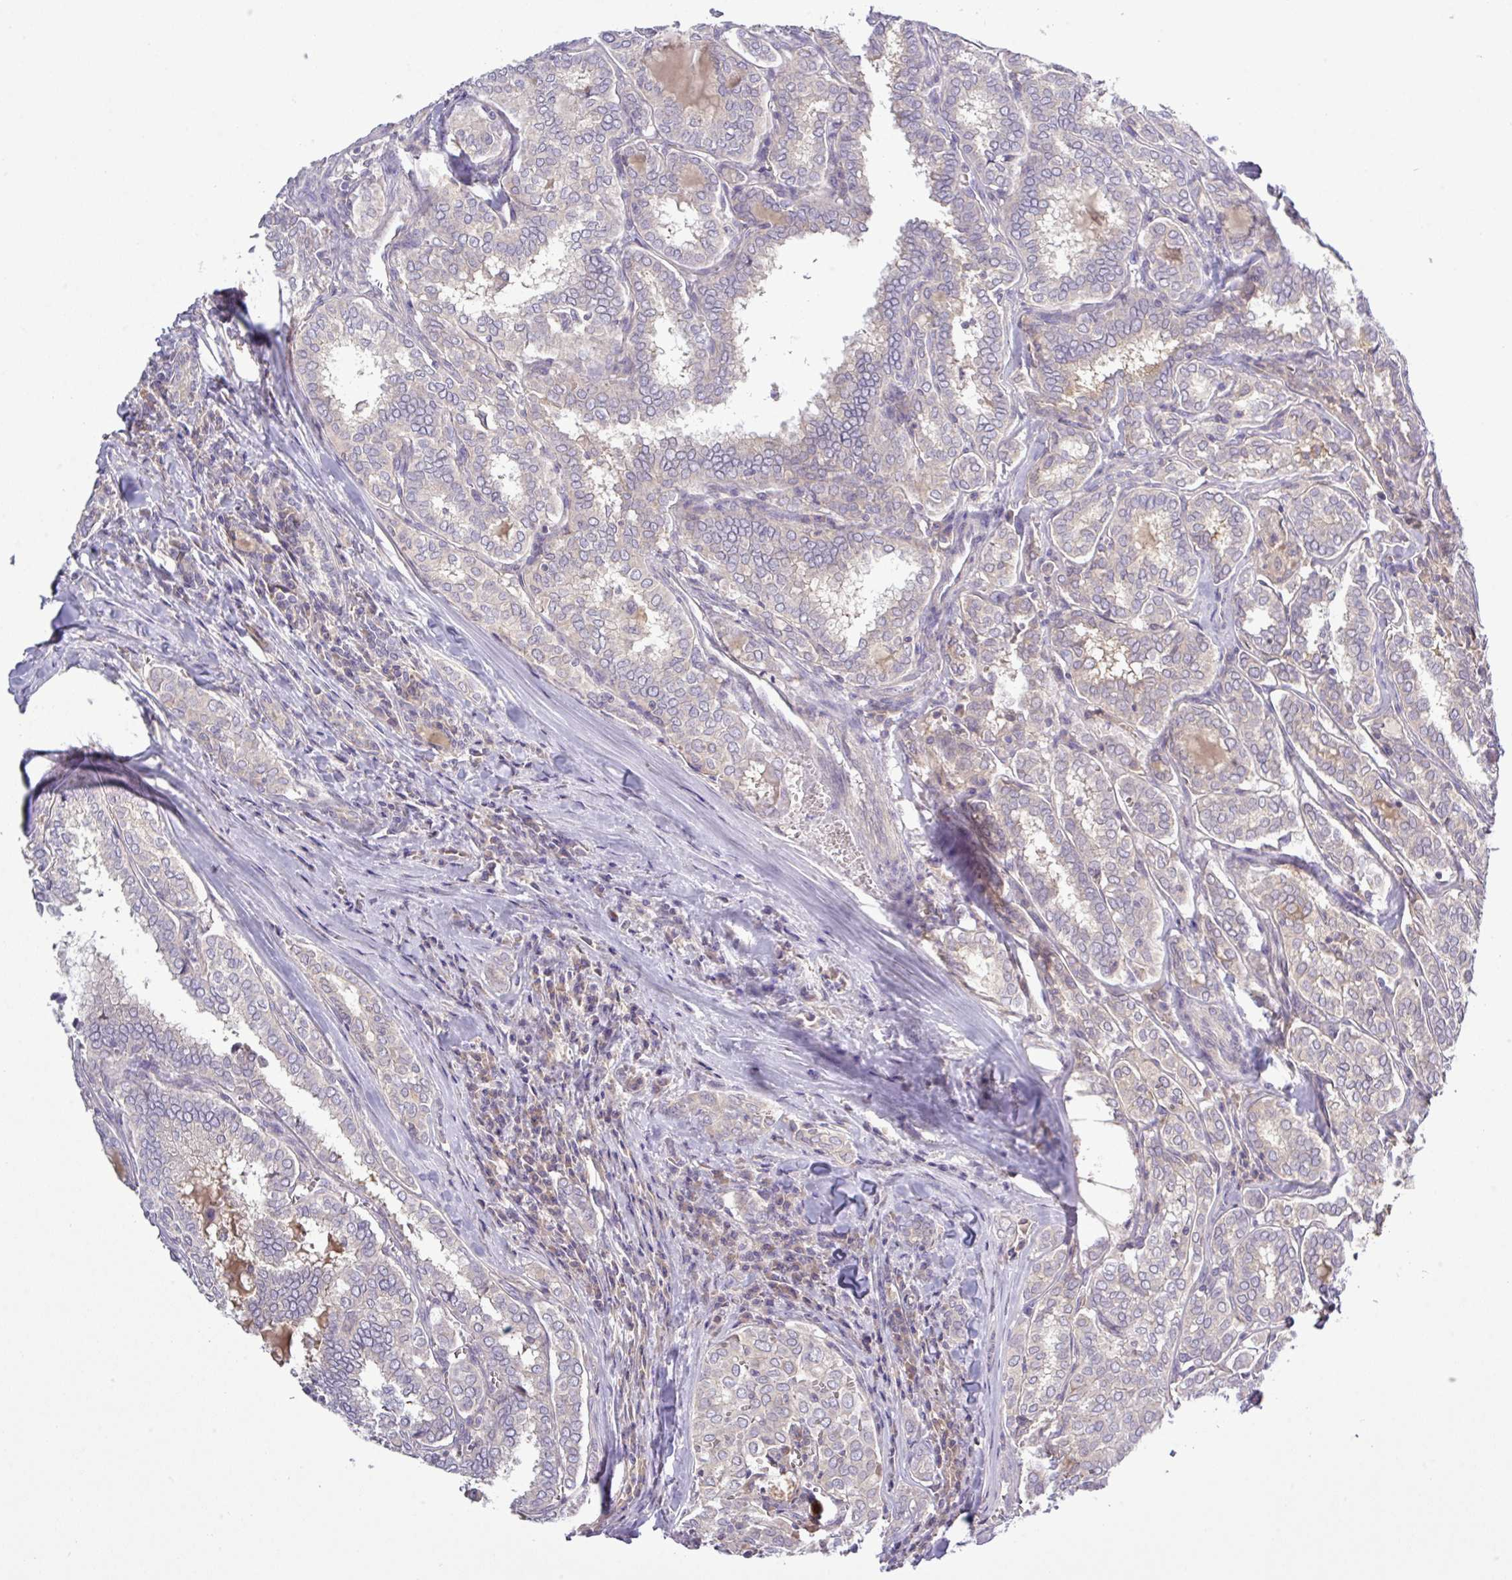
{"staining": {"intensity": "weak", "quantity": "<25%", "location": "cytoplasmic/membranous"}, "tissue": "thyroid cancer", "cell_type": "Tumor cells", "image_type": "cancer", "snomed": [{"axis": "morphology", "description": "Papillary adenocarcinoma, NOS"}, {"axis": "topography", "description": "Thyroid gland"}], "caption": "Tumor cells are negative for brown protein staining in thyroid cancer. (DAB (3,3'-diaminobenzidine) immunohistochemistry (IHC) visualized using brightfield microscopy, high magnification).", "gene": "TMEM62", "patient": {"sex": "female", "age": 30}}